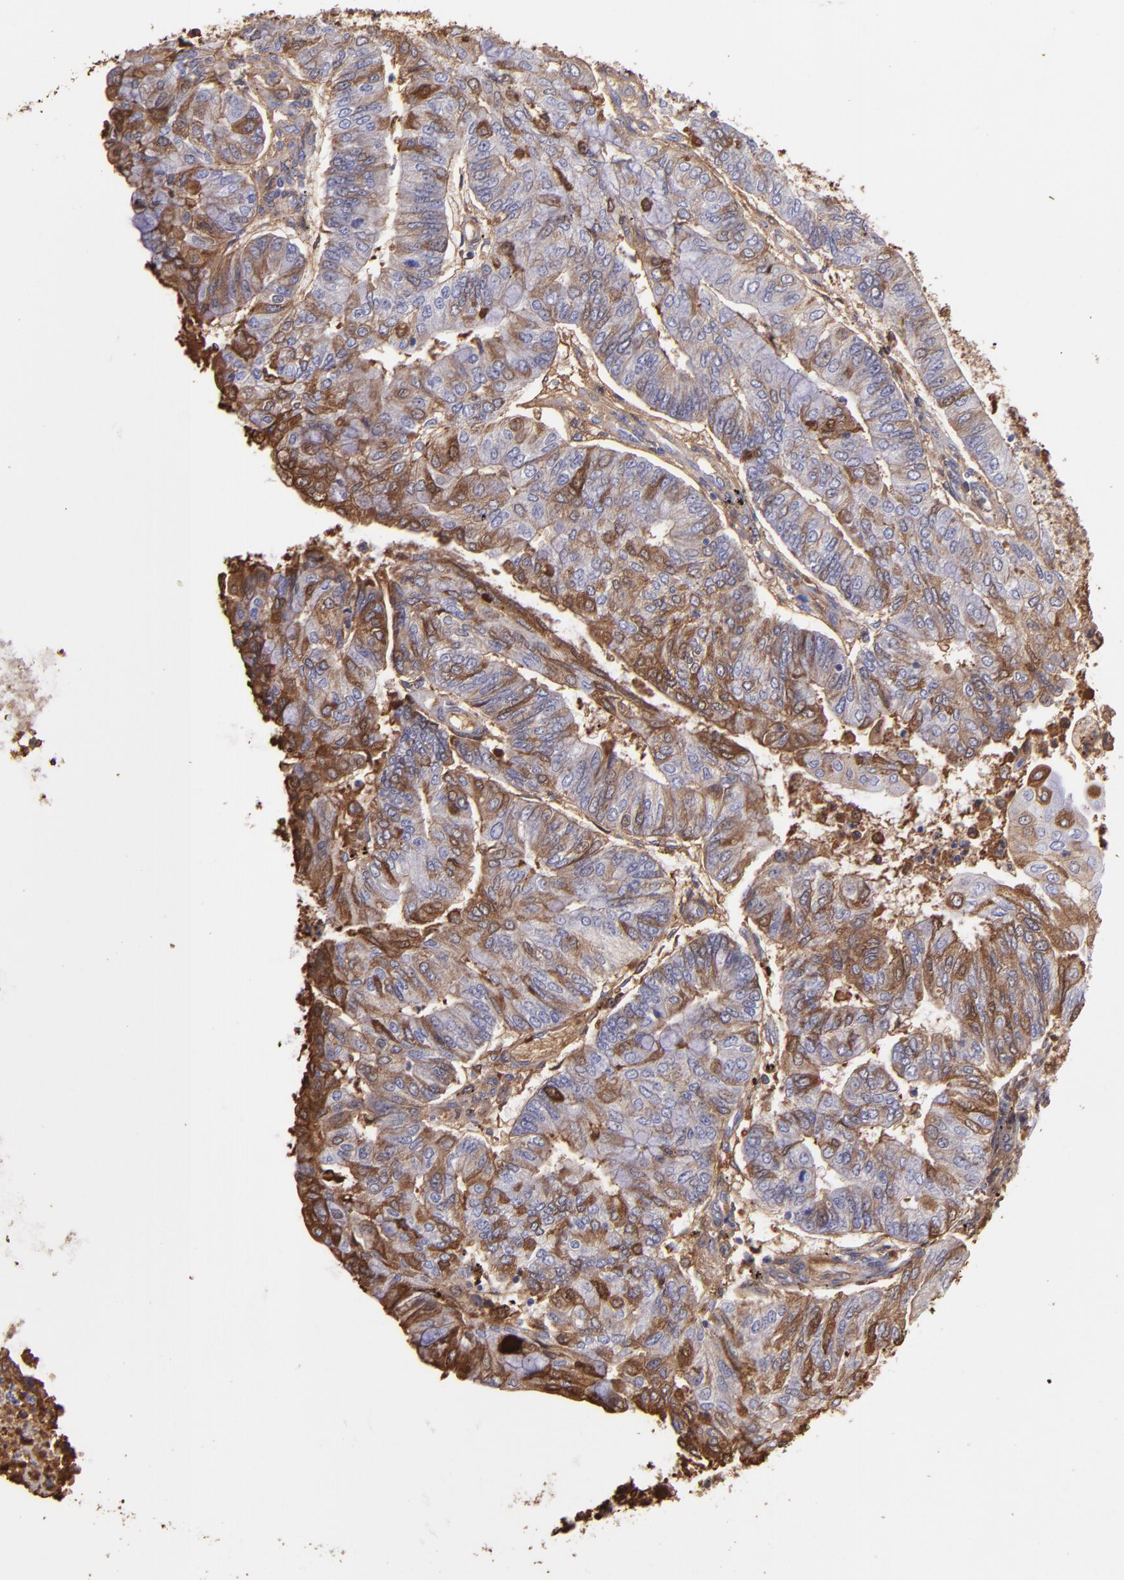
{"staining": {"intensity": "moderate", "quantity": ">75%", "location": "cytoplasmic/membranous"}, "tissue": "endometrial cancer", "cell_type": "Tumor cells", "image_type": "cancer", "snomed": [{"axis": "morphology", "description": "Adenocarcinoma, NOS"}, {"axis": "topography", "description": "Endometrium"}], "caption": "A high-resolution micrograph shows immunohistochemistry (IHC) staining of endometrial cancer (adenocarcinoma), which displays moderate cytoplasmic/membranous positivity in about >75% of tumor cells.", "gene": "FGB", "patient": {"sex": "female", "age": 59}}